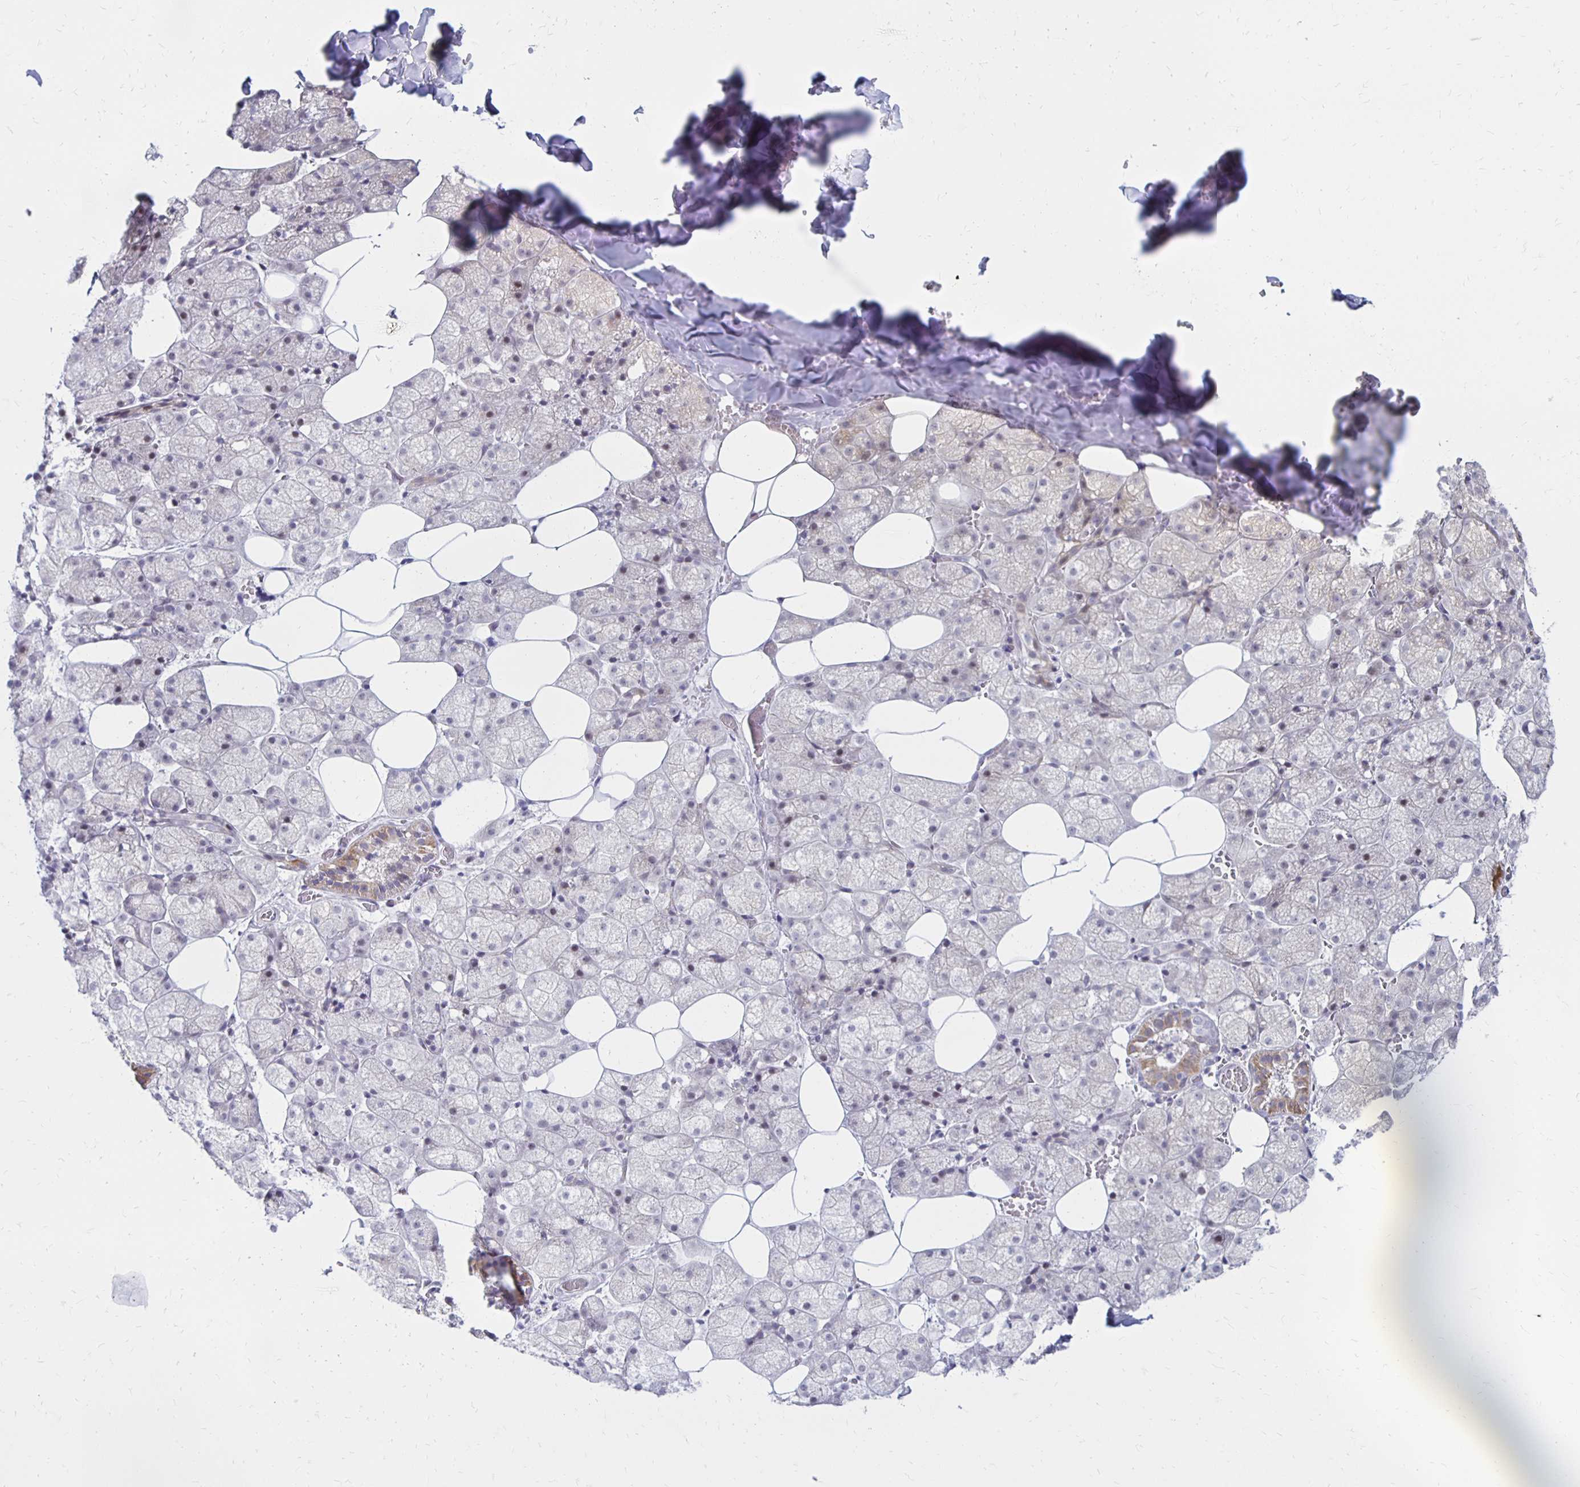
{"staining": {"intensity": "moderate", "quantity": "<25%", "location": "cytoplasmic/membranous"}, "tissue": "salivary gland", "cell_type": "Glandular cells", "image_type": "normal", "snomed": [{"axis": "morphology", "description": "Normal tissue, NOS"}, {"axis": "topography", "description": "Salivary gland"}, {"axis": "topography", "description": "Peripheral nerve tissue"}], "caption": "This micrograph displays immunohistochemistry staining of normal salivary gland, with low moderate cytoplasmic/membranous expression in about <25% of glandular cells.", "gene": "DAGLA", "patient": {"sex": "male", "age": 38}}